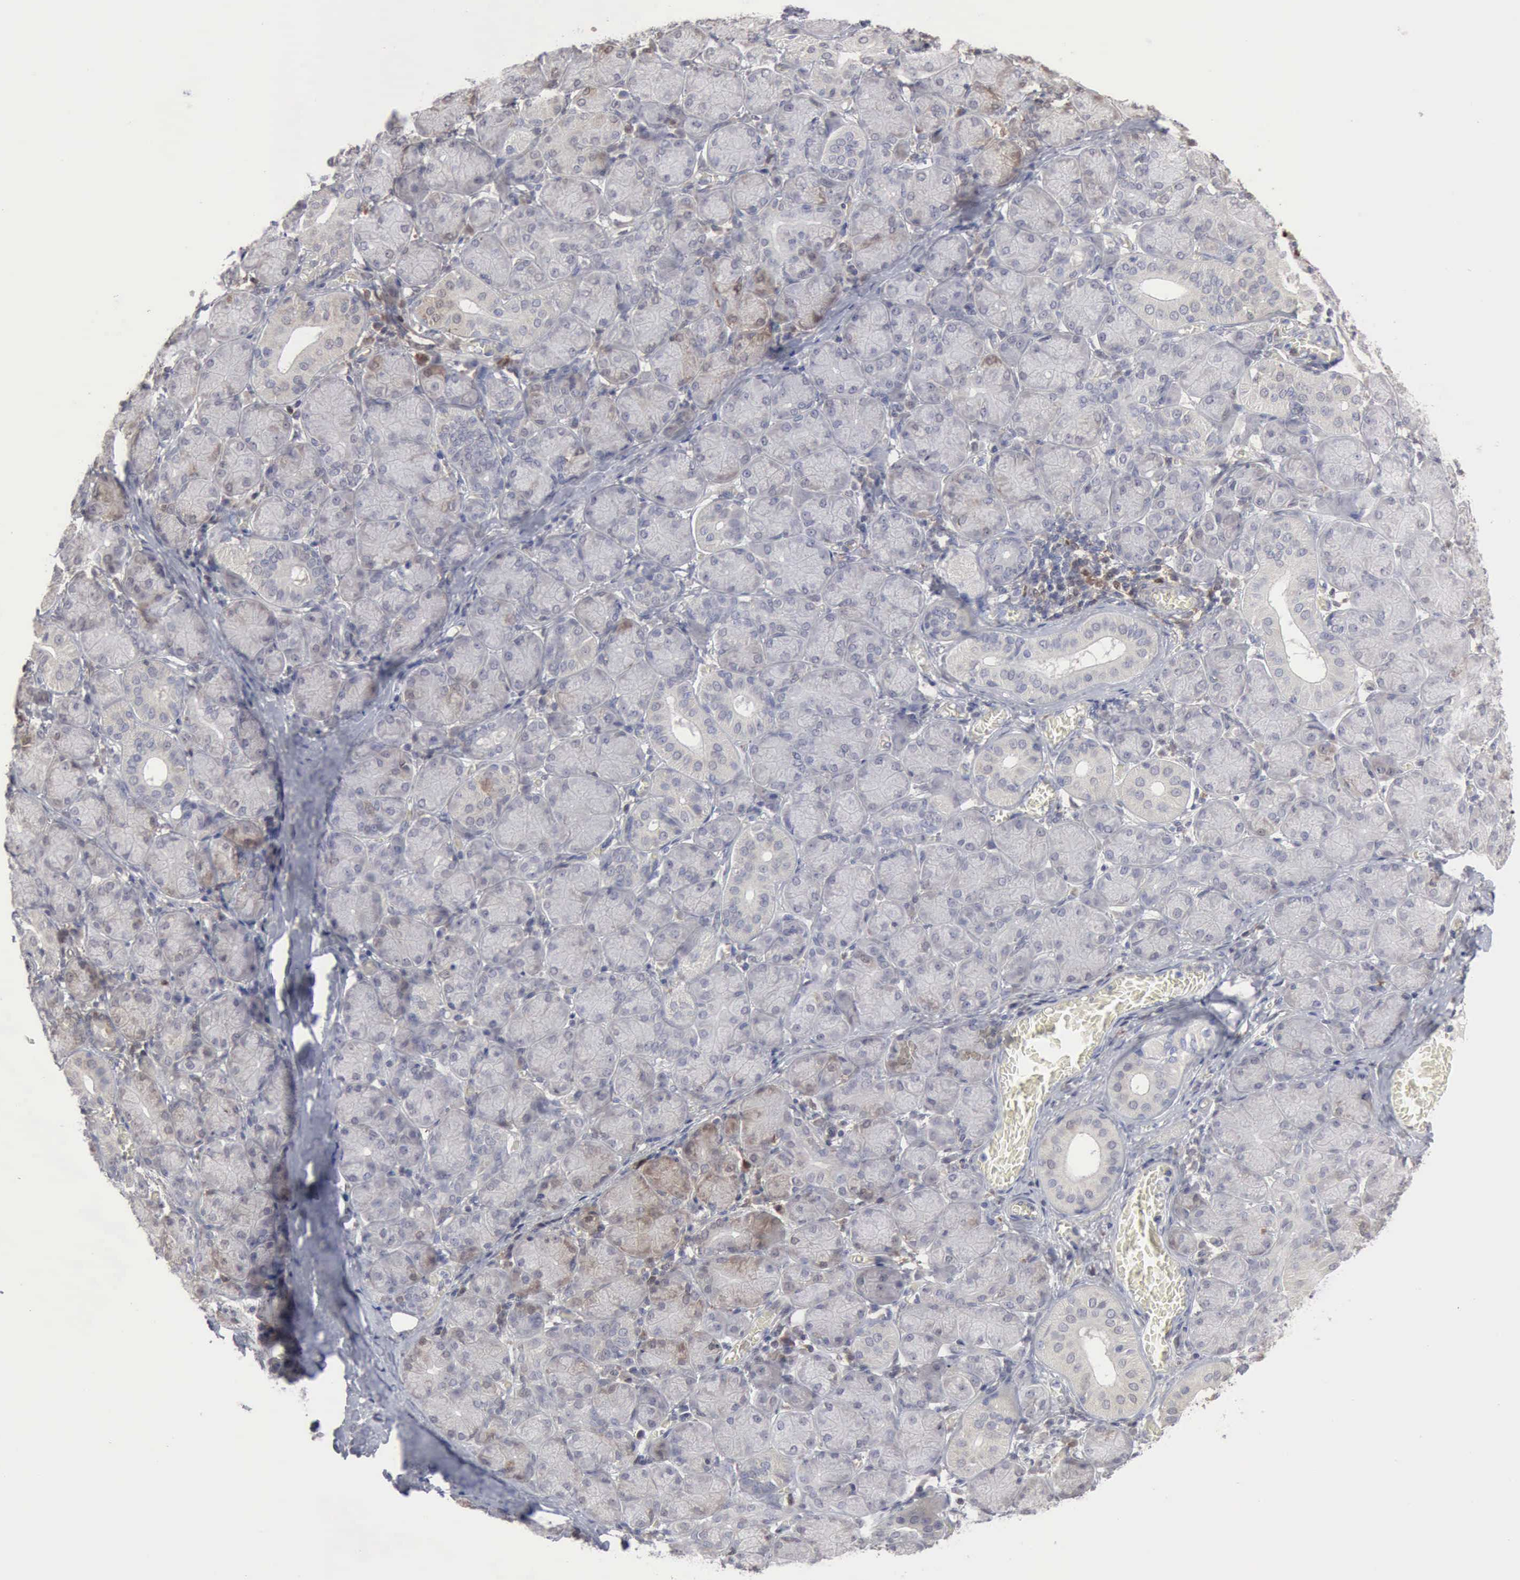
{"staining": {"intensity": "negative", "quantity": "none", "location": "none"}, "tissue": "salivary gland", "cell_type": "Glandular cells", "image_type": "normal", "snomed": [{"axis": "morphology", "description": "Normal tissue, NOS"}, {"axis": "topography", "description": "Salivary gland"}], "caption": "Immunohistochemistry (IHC) of benign human salivary gland shows no expression in glandular cells.", "gene": "STAT1", "patient": {"sex": "female", "age": 24}}